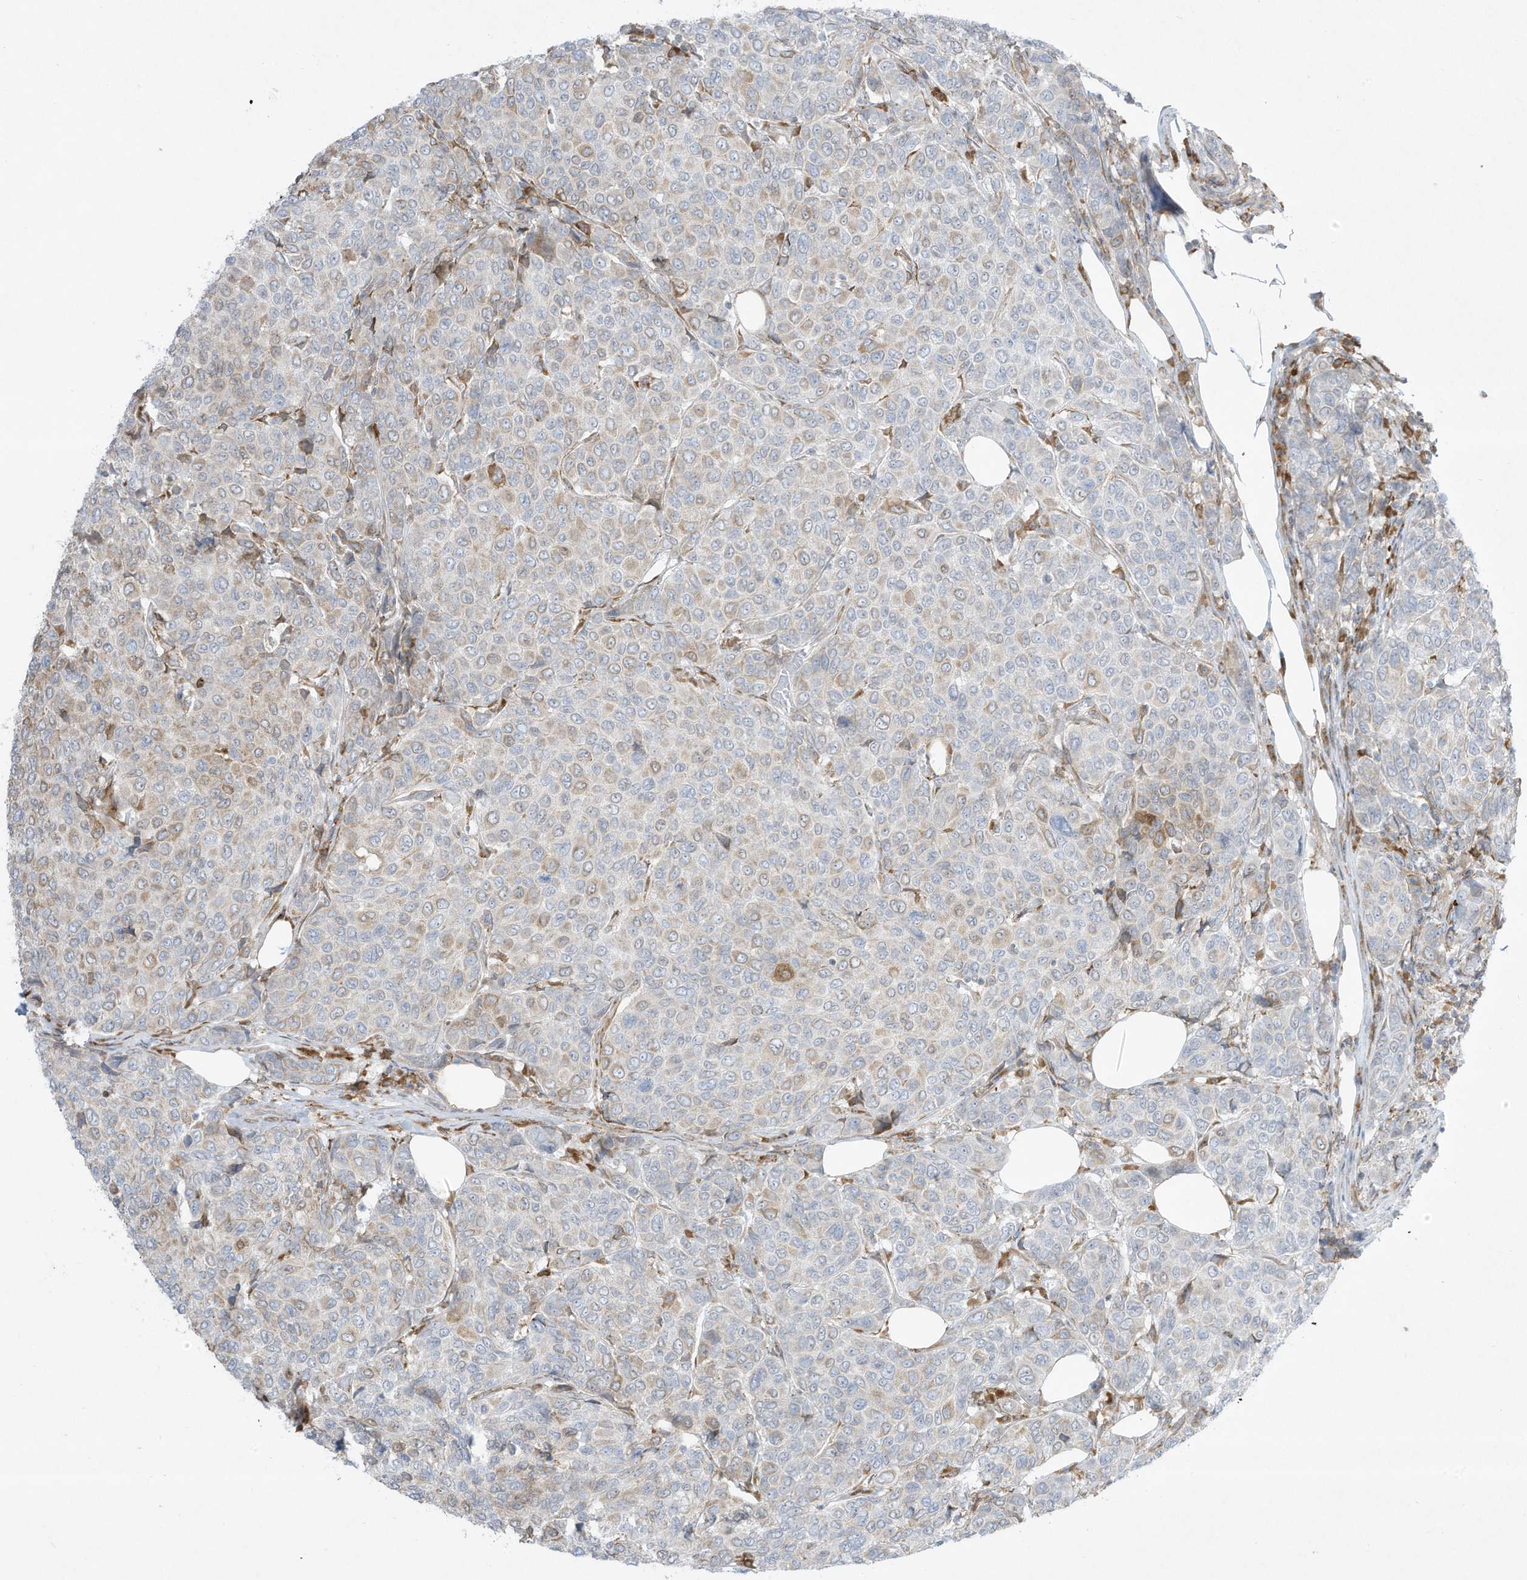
{"staining": {"intensity": "weak", "quantity": "<25%", "location": "cytoplasmic/membranous"}, "tissue": "breast cancer", "cell_type": "Tumor cells", "image_type": "cancer", "snomed": [{"axis": "morphology", "description": "Duct carcinoma"}, {"axis": "topography", "description": "Breast"}], "caption": "Image shows no protein expression in tumor cells of breast cancer (infiltrating ductal carcinoma) tissue.", "gene": "PTK6", "patient": {"sex": "female", "age": 55}}